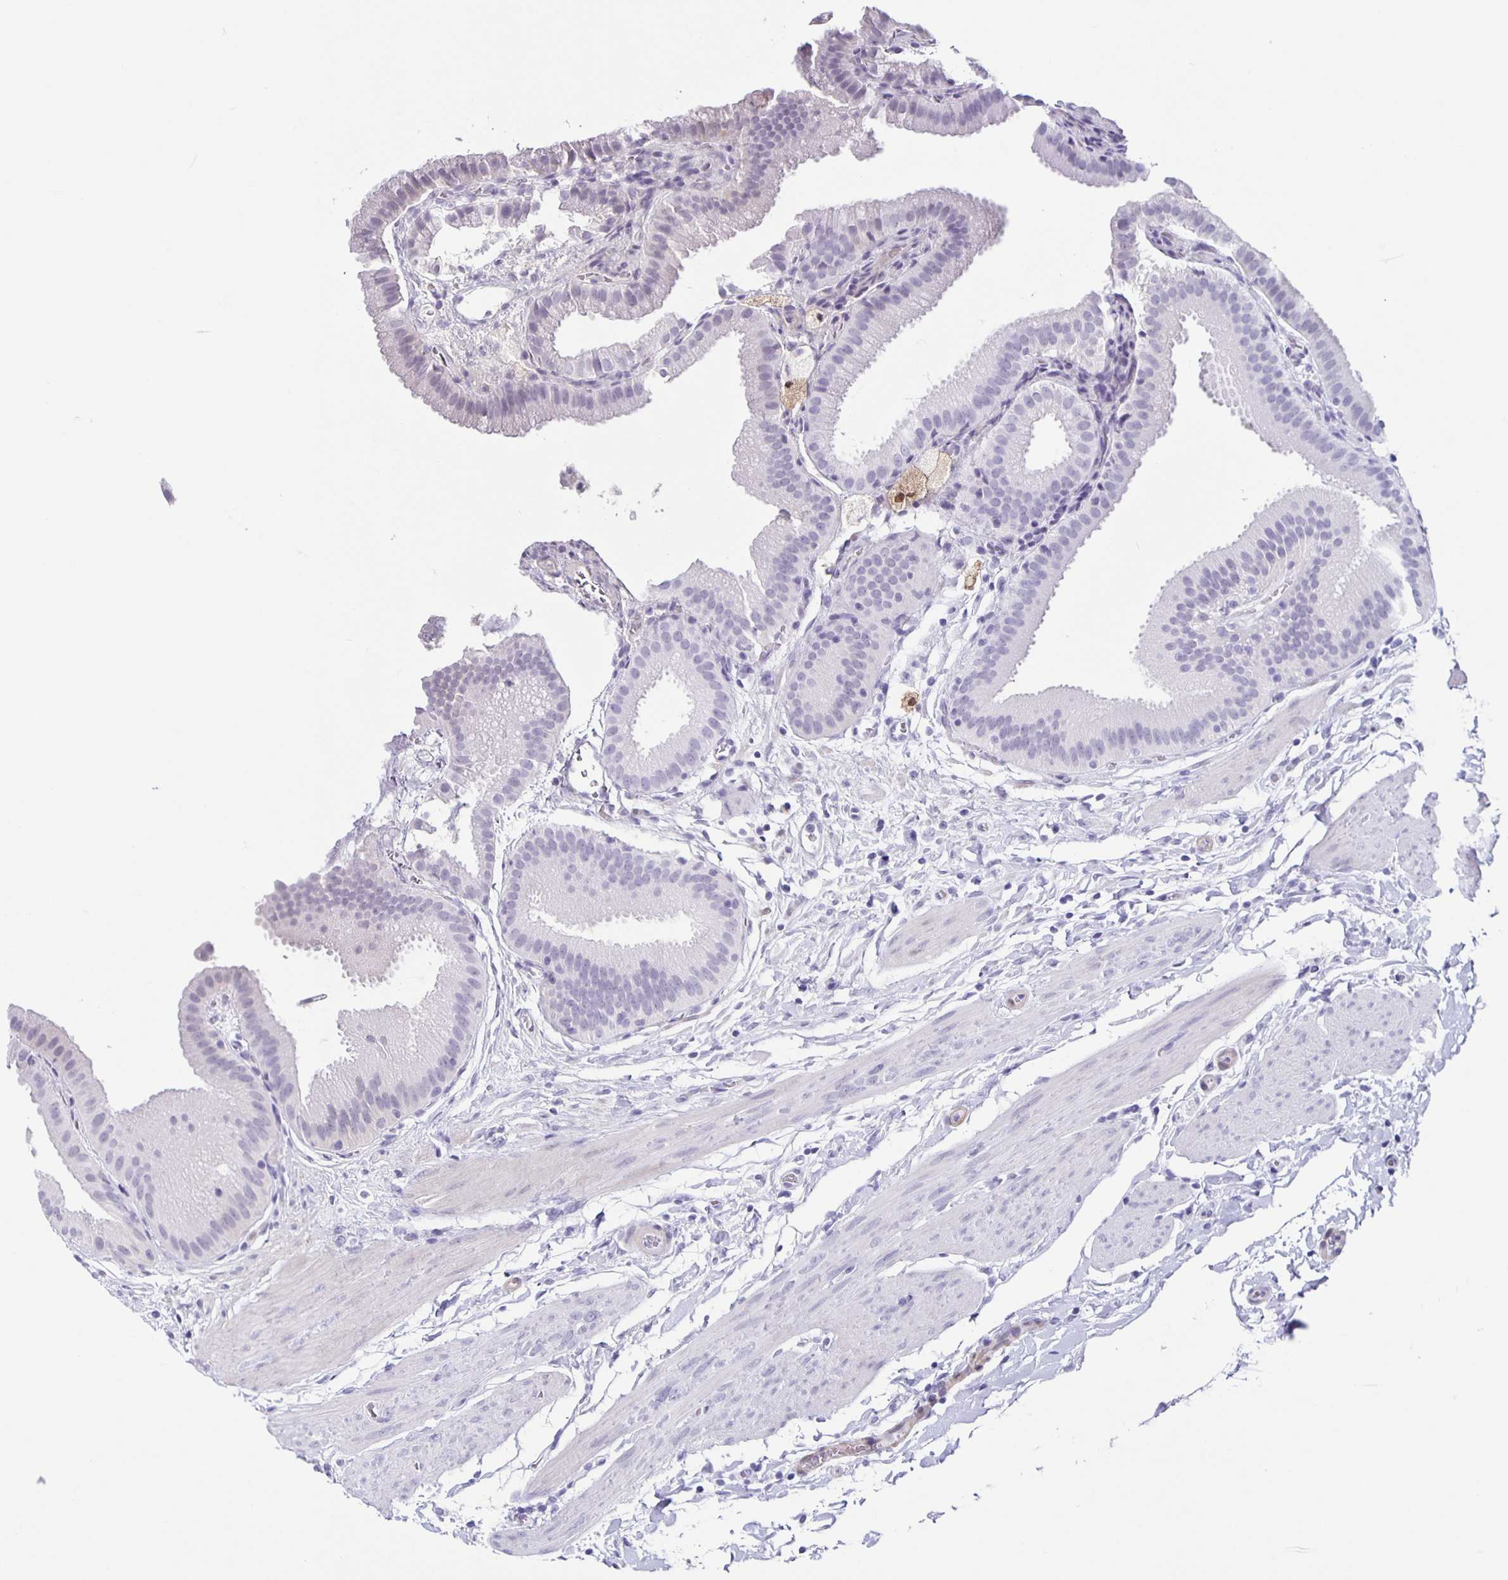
{"staining": {"intensity": "weak", "quantity": "<25%", "location": "nuclear"}, "tissue": "gallbladder", "cell_type": "Glandular cells", "image_type": "normal", "snomed": [{"axis": "morphology", "description": "Normal tissue, NOS"}, {"axis": "topography", "description": "Gallbladder"}], "caption": "This micrograph is of unremarkable gallbladder stained with IHC to label a protein in brown with the nuclei are counter-stained blue. There is no staining in glandular cells. (DAB IHC with hematoxylin counter stain).", "gene": "TPPP", "patient": {"sex": "female", "age": 63}}